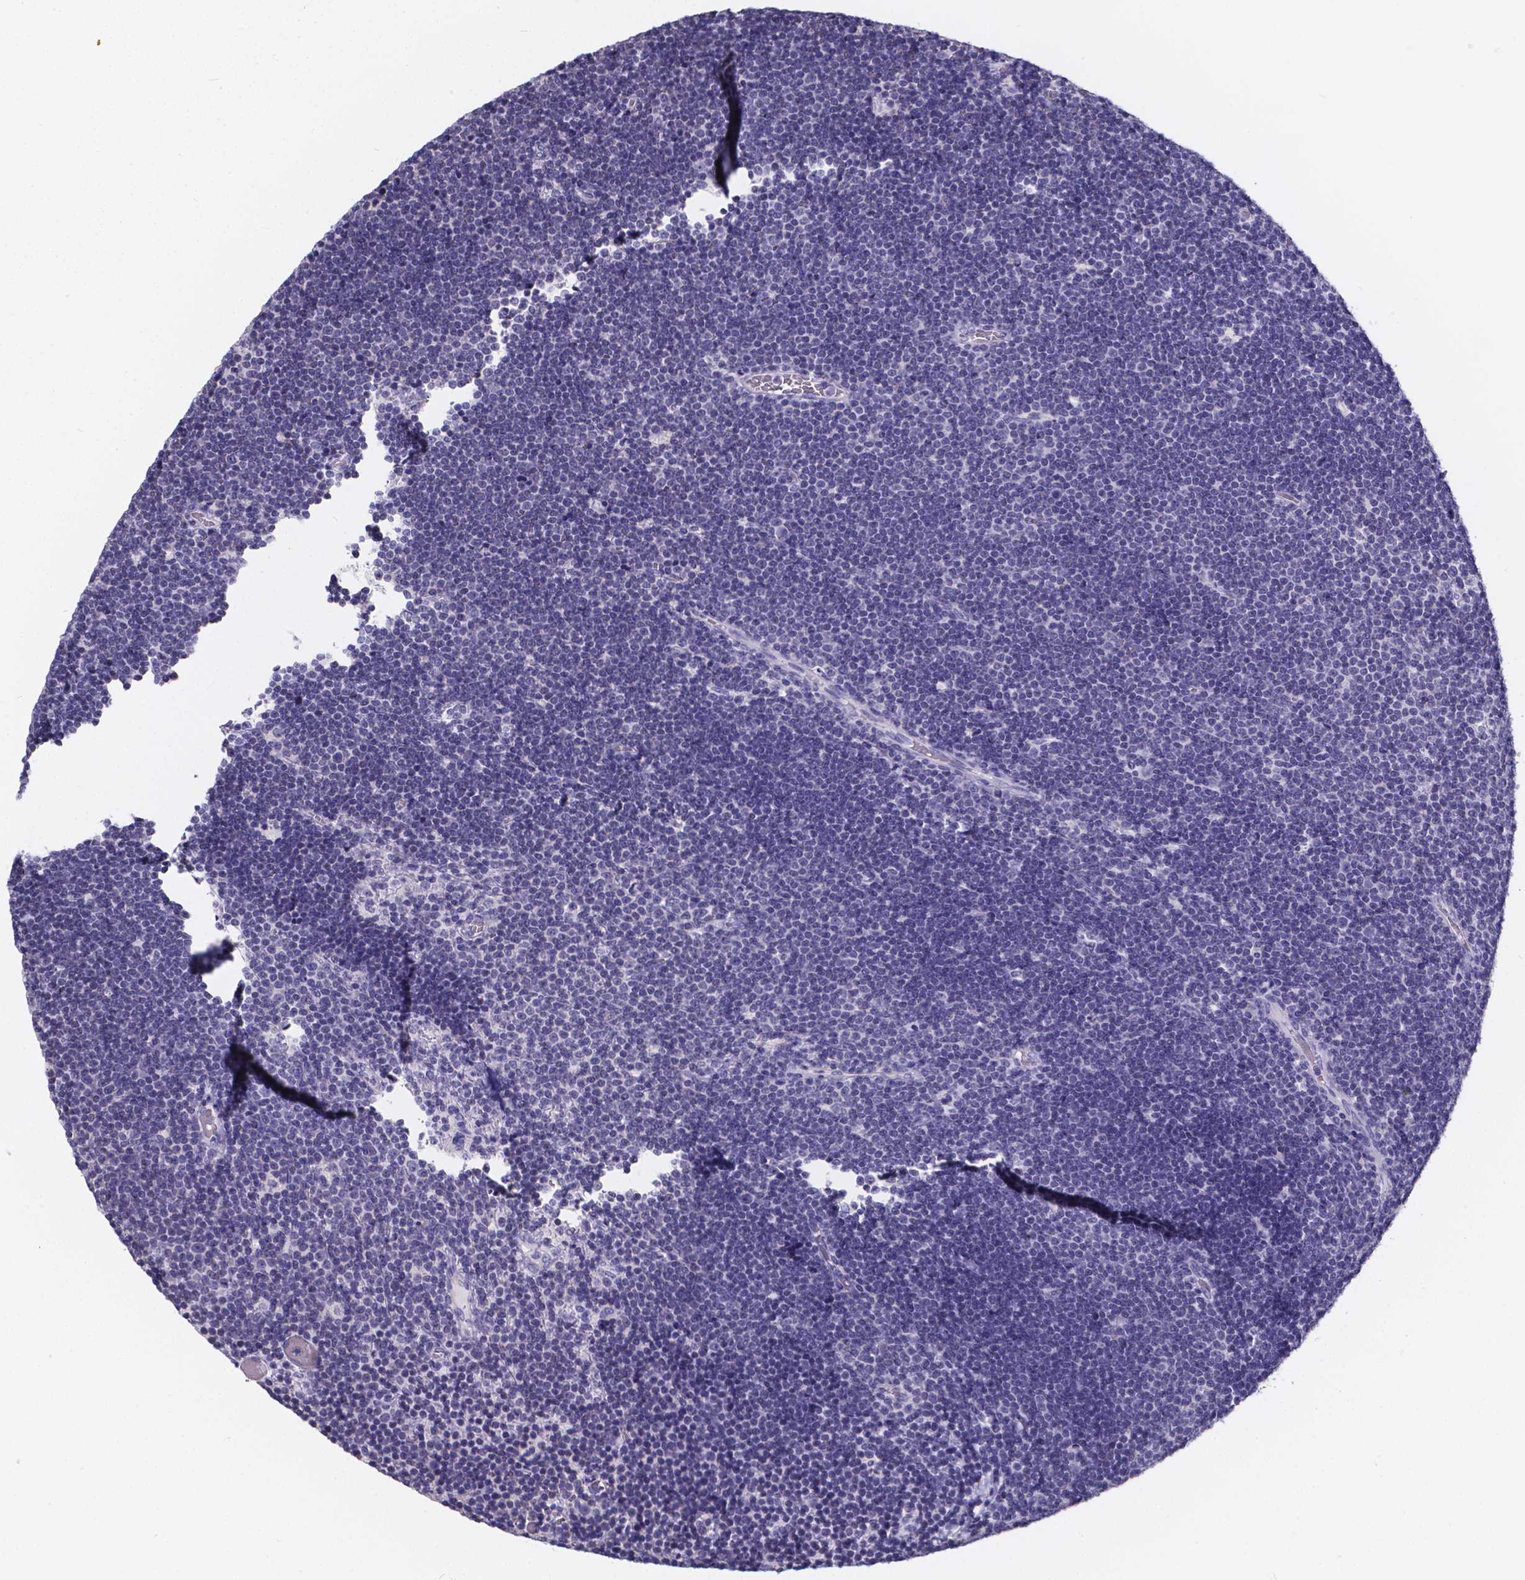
{"staining": {"intensity": "negative", "quantity": "none", "location": "none"}, "tissue": "lymphoma", "cell_type": "Tumor cells", "image_type": "cancer", "snomed": [{"axis": "morphology", "description": "Malignant lymphoma, non-Hodgkin's type, Low grade"}, {"axis": "topography", "description": "Brain"}], "caption": "High magnification brightfield microscopy of lymphoma stained with DAB (3,3'-diaminobenzidine) (brown) and counterstained with hematoxylin (blue): tumor cells show no significant positivity.", "gene": "SPEF2", "patient": {"sex": "female", "age": 66}}